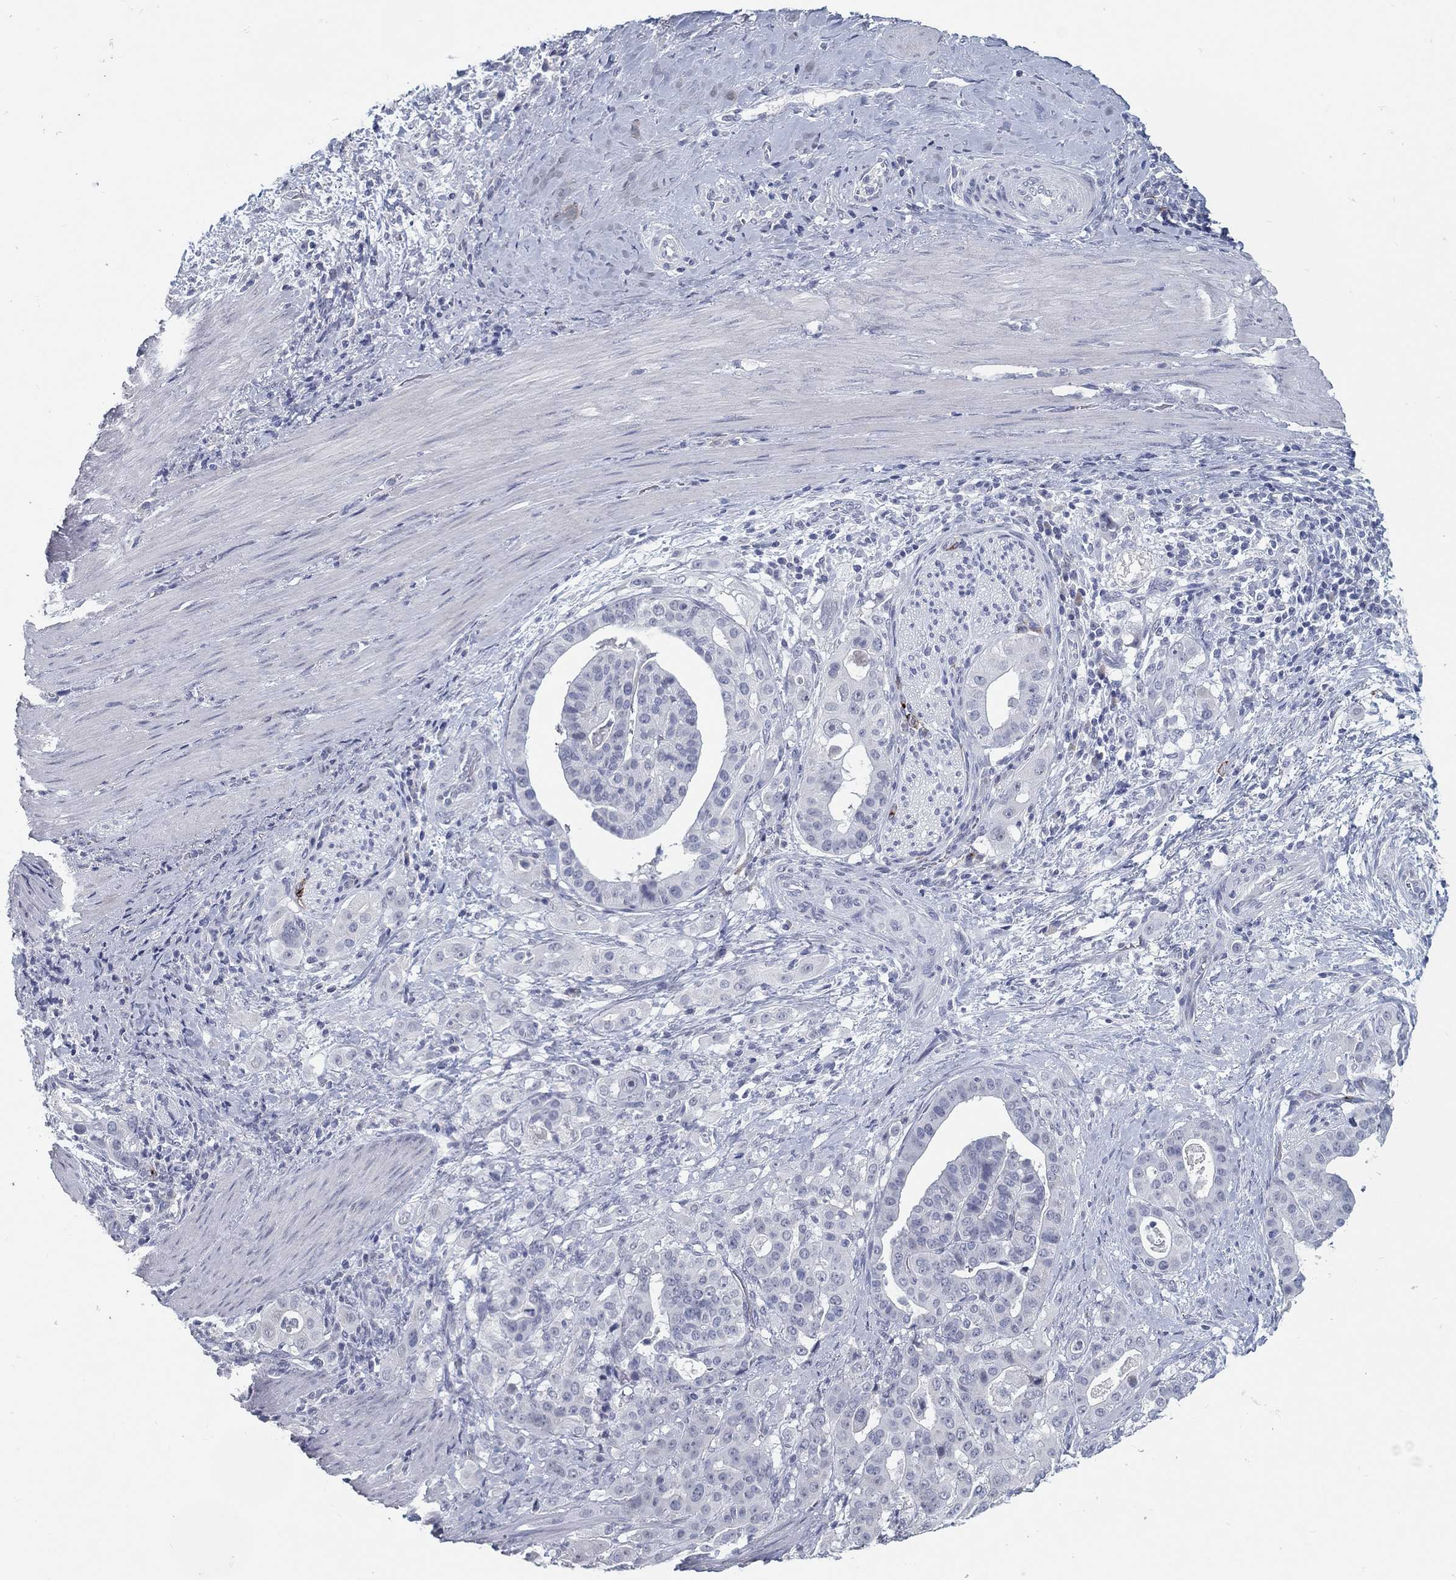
{"staining": {"intensity": "negative", "quantity": "none", "location": "none"}, "tissue": "stomach cancer", "cell_type": "Tumor cells", "image_type": "cancer", "snomed": [{"axis": "morphology", "description": "Adenocarcinoma, NOS"}, {"axis": "topography", "description": "Stomach"}], "caption": "Immunohistochemical staining of stomach cancer demonstrates no significant expression in tumor cells.", "gene": "ACE2", "patient": {"sex": "male", "age": 48}}